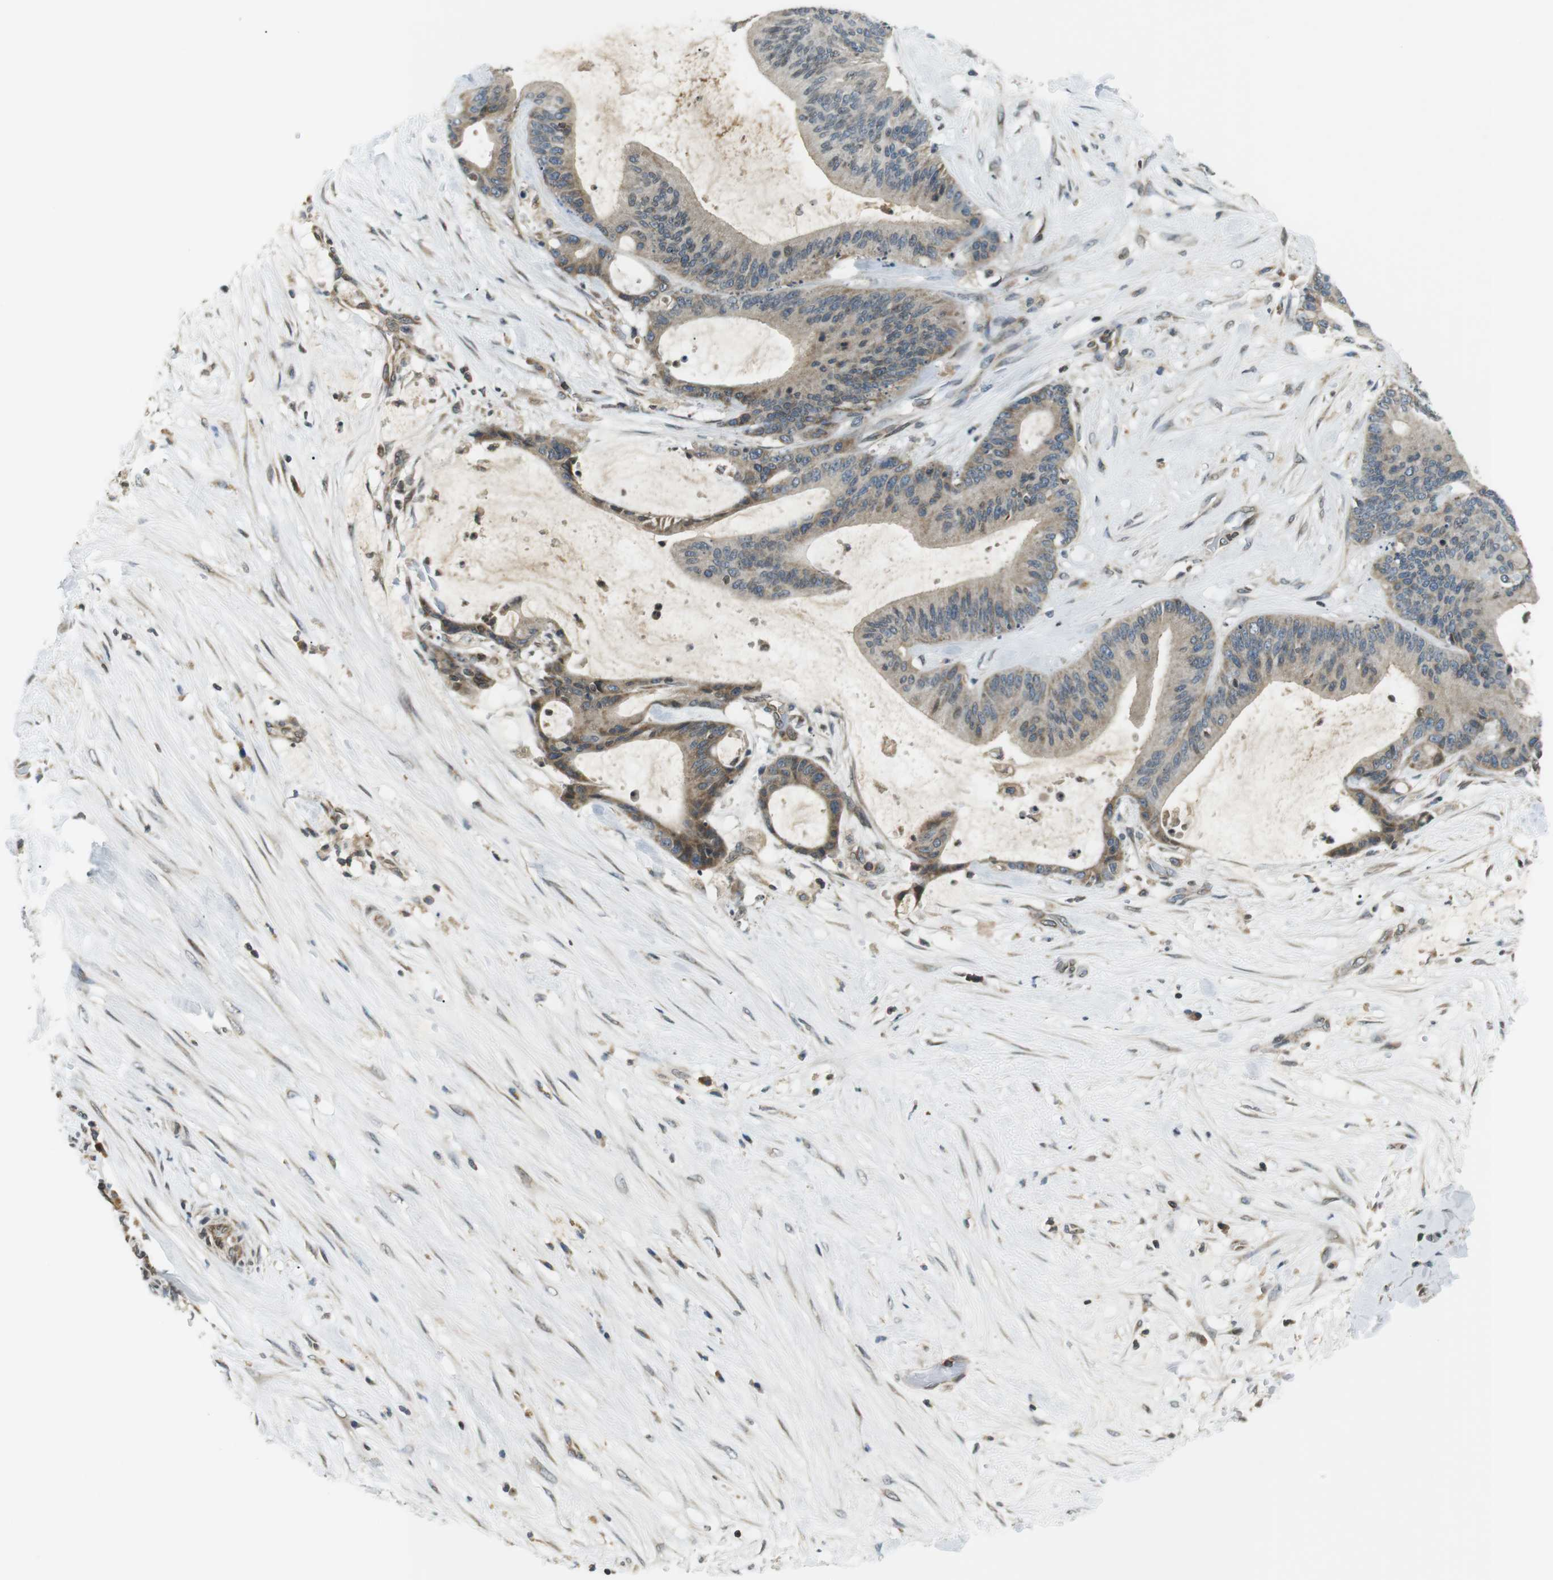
{"staining": {"intensity": "moderate", "quantity": "25%-75%", "location": "cytoplasmic/membranous"}, "tissue": "liver cancer", "cell_type": "Tumor cells", "image_type": "cancer", "snomed": [{"axis": "morphology", "description": "Cholangiocarcinoma"}, {"axis": "topography", "description": "Liver"}], "caption": "A photomicrograph of liver cancer stained for a protein displays moderate cytoplasmic/membranous brown staining in tumor cells. The staining is performed using DAB brown chromogen to label protein expression. The nuclei are counter-stained blue using hematoxylin.", "gene": "TMX4", "patient": {"sex": "female", "age": 73}}